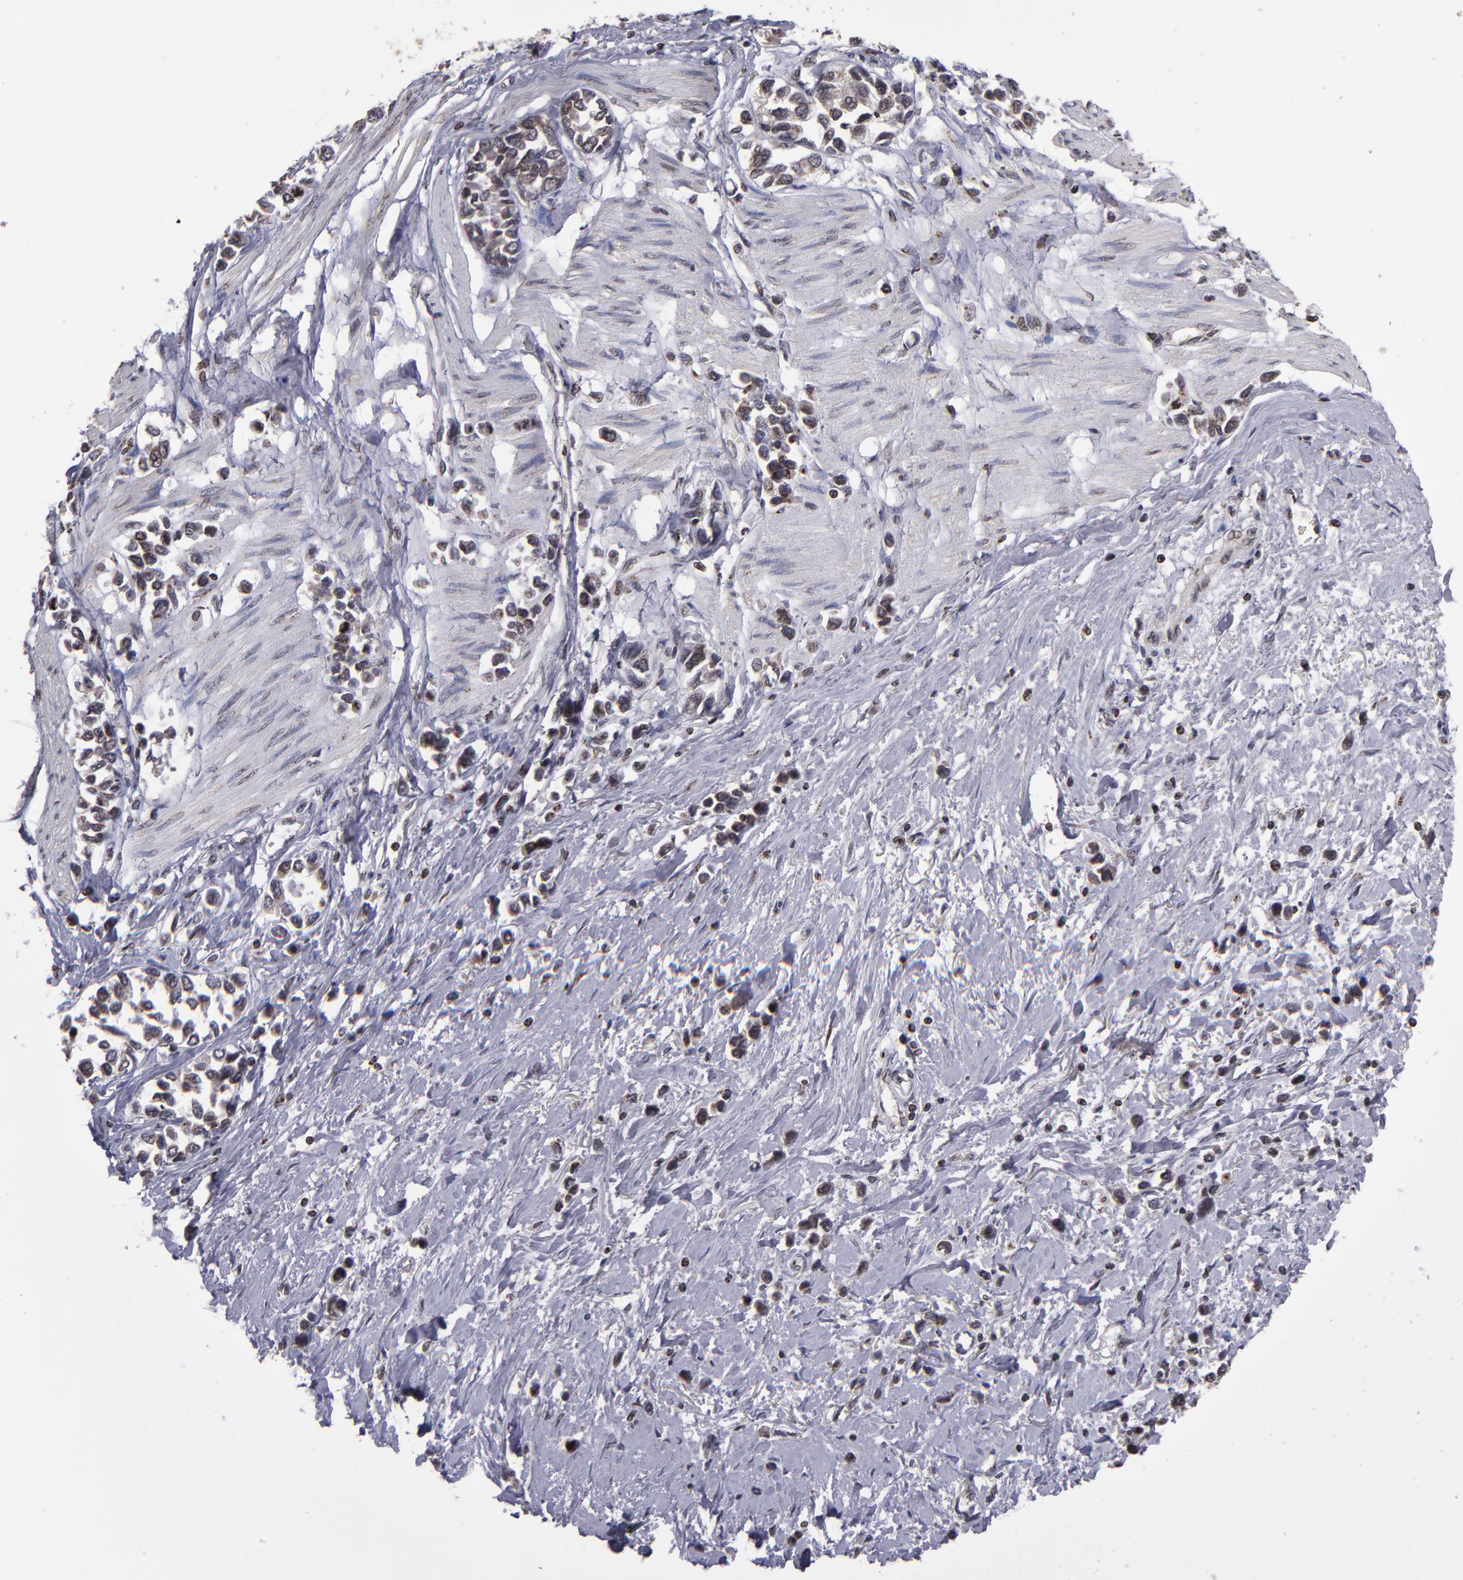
{"staining": {"intensity": "moderate", "quantity": ">75%", "location": "cytoplasmic/membranous,nuclear"}, "tissue": "stomach cancer", "cell_type": "Tumor cells", "image_type": "cancer", "snomed": [{"axis": "morphology", "description": "Adenocarcinoma, NOS"}, {"axis": "topography", "description": "Stomach, upper"}], "caption": "Stomach cancer stained with a brown dye shows moderate cytoplasmic/membranous and nuclear positive expression in about >75% of tumor cells.", "gene": "CSDC2", "patient": {"sex": "male", "age": 76}}